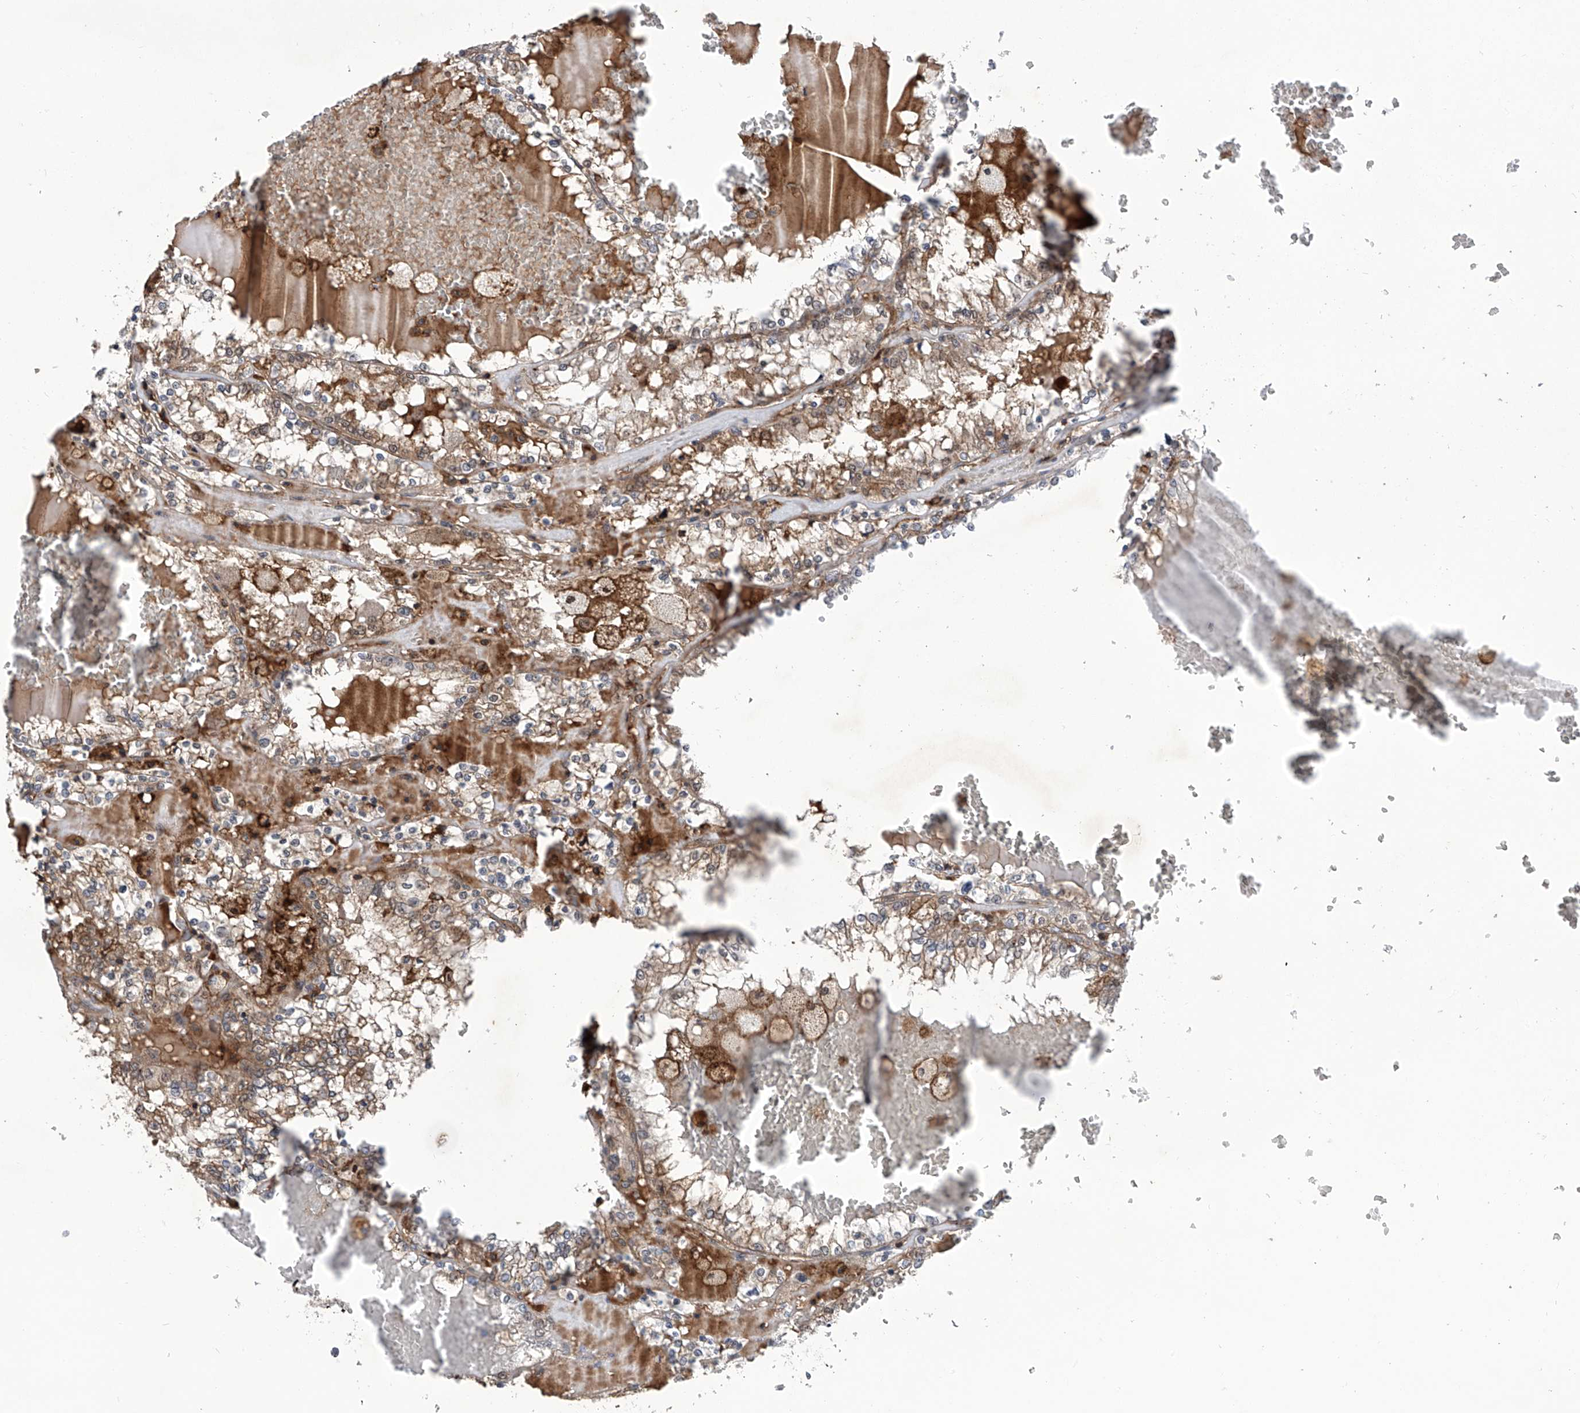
{"staining": {"intensity": "moderate", "quantity": ">75%", "location": "cytoplasmic/membranous"}, "tissue": "renal cancer", "cell_type": "Tumor cells", "image_type": "cancer", "snomed": [{"axis": "morphology", "description": "Adenocarcinoma, NOS"}, {"axis": "topography", "description": "Kidney"}], "caption": "Tumor cells show medium levels of moderate cytoplasmic/membranous positivity in about >75% of cells in renal cancer (adenocarcinoma).", "gene": "SMAP1", "patient": {"sex": "female", "age": 56}}